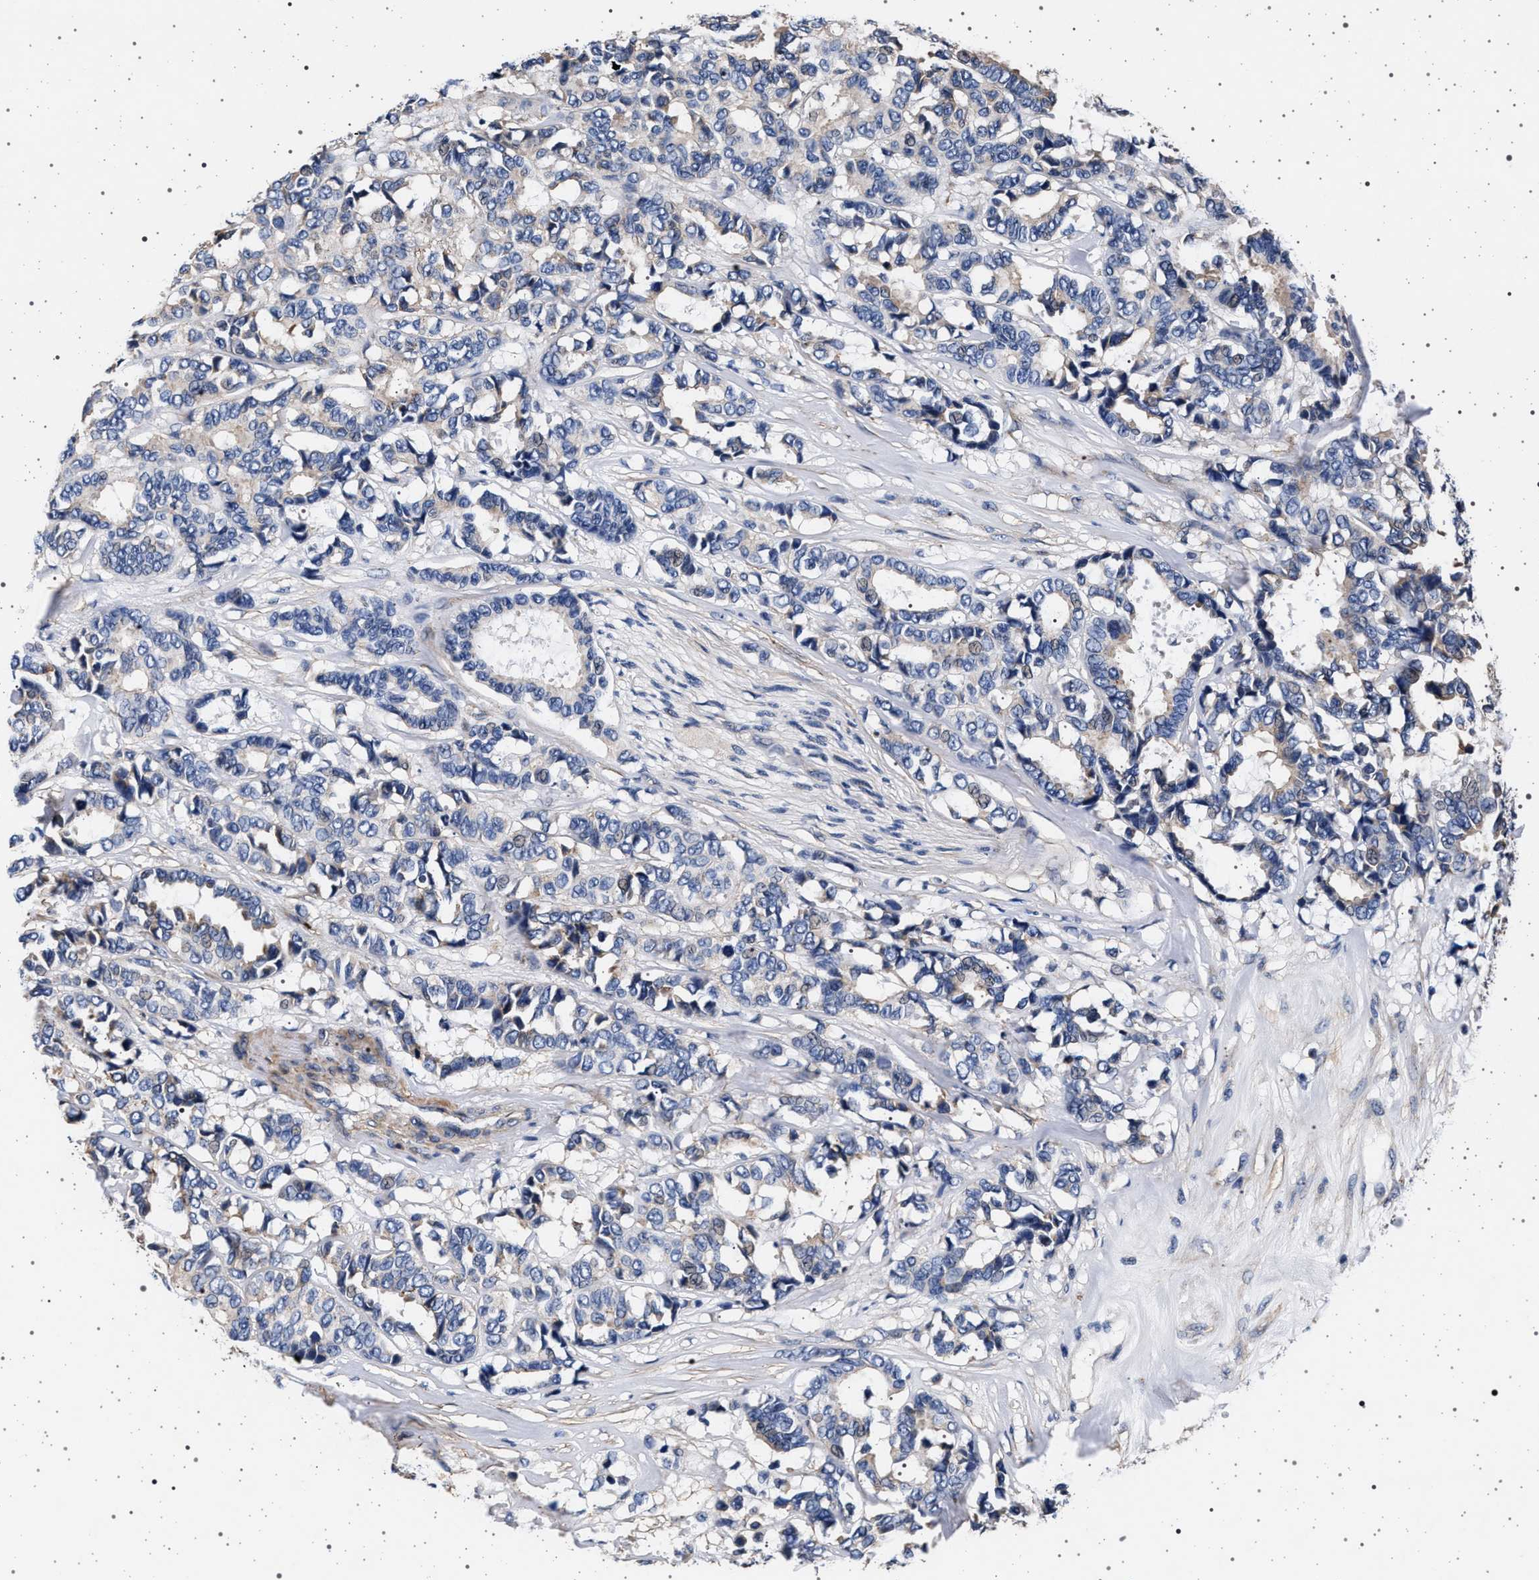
{"staining": {"intensity": "negative", "quantity": "none", "location": "none"}, "tissue": "breast cancer", "cell_type": "Tumor cells", "image_type": "cancer", "snomed": [{"axis": "morphology", "description": "Duct carcinoma"}, {"axis": "topography", "description": "Breast"}], "caption": "A high-resolution image shows immunohistochemistry staining of breast intraductal carcinoma, which displays no significant positivity in tumor cells.", "gene": "KCNK6", "patient": {"sex": "female", "age": 87}}